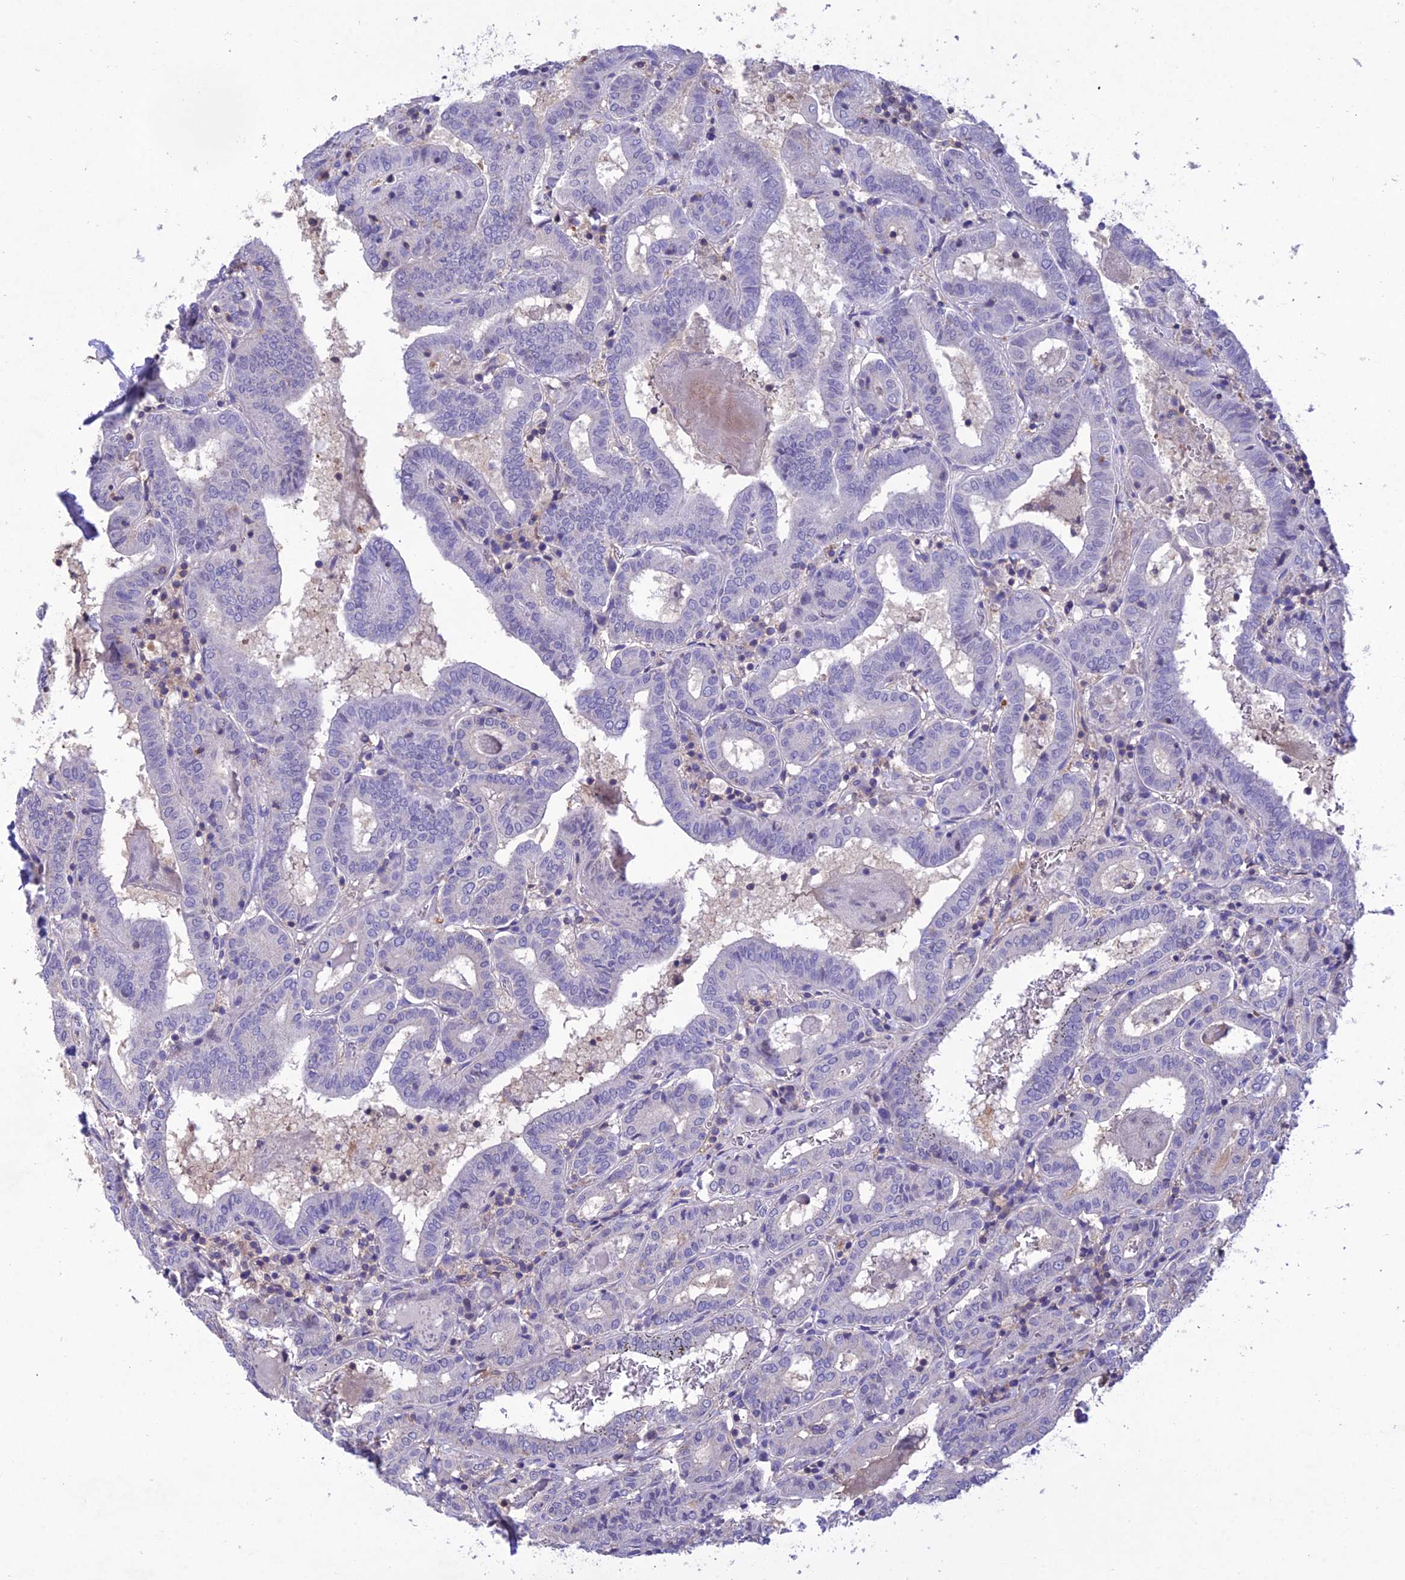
{"staining": {"intensity": "negative", "quantity": "none", "location": "none"}, "tissue": "thyroid cancer", "cell_type": "Tumor cells", "image_type": "cancer", "snomed": [{"axis": "morphology", "description": "Papillary adenocarcinoma, NOS"}, {"axis": "topography", "description": "Thyroid gland"}], "caption": "IHC micrograph of human thyroid cancer (papillary adenocarcinoma) stained for a protein (brown), which shows no staining in tumor cells.", "gene": "SNX24", "patient": {"sex": "female", "age": 72}}